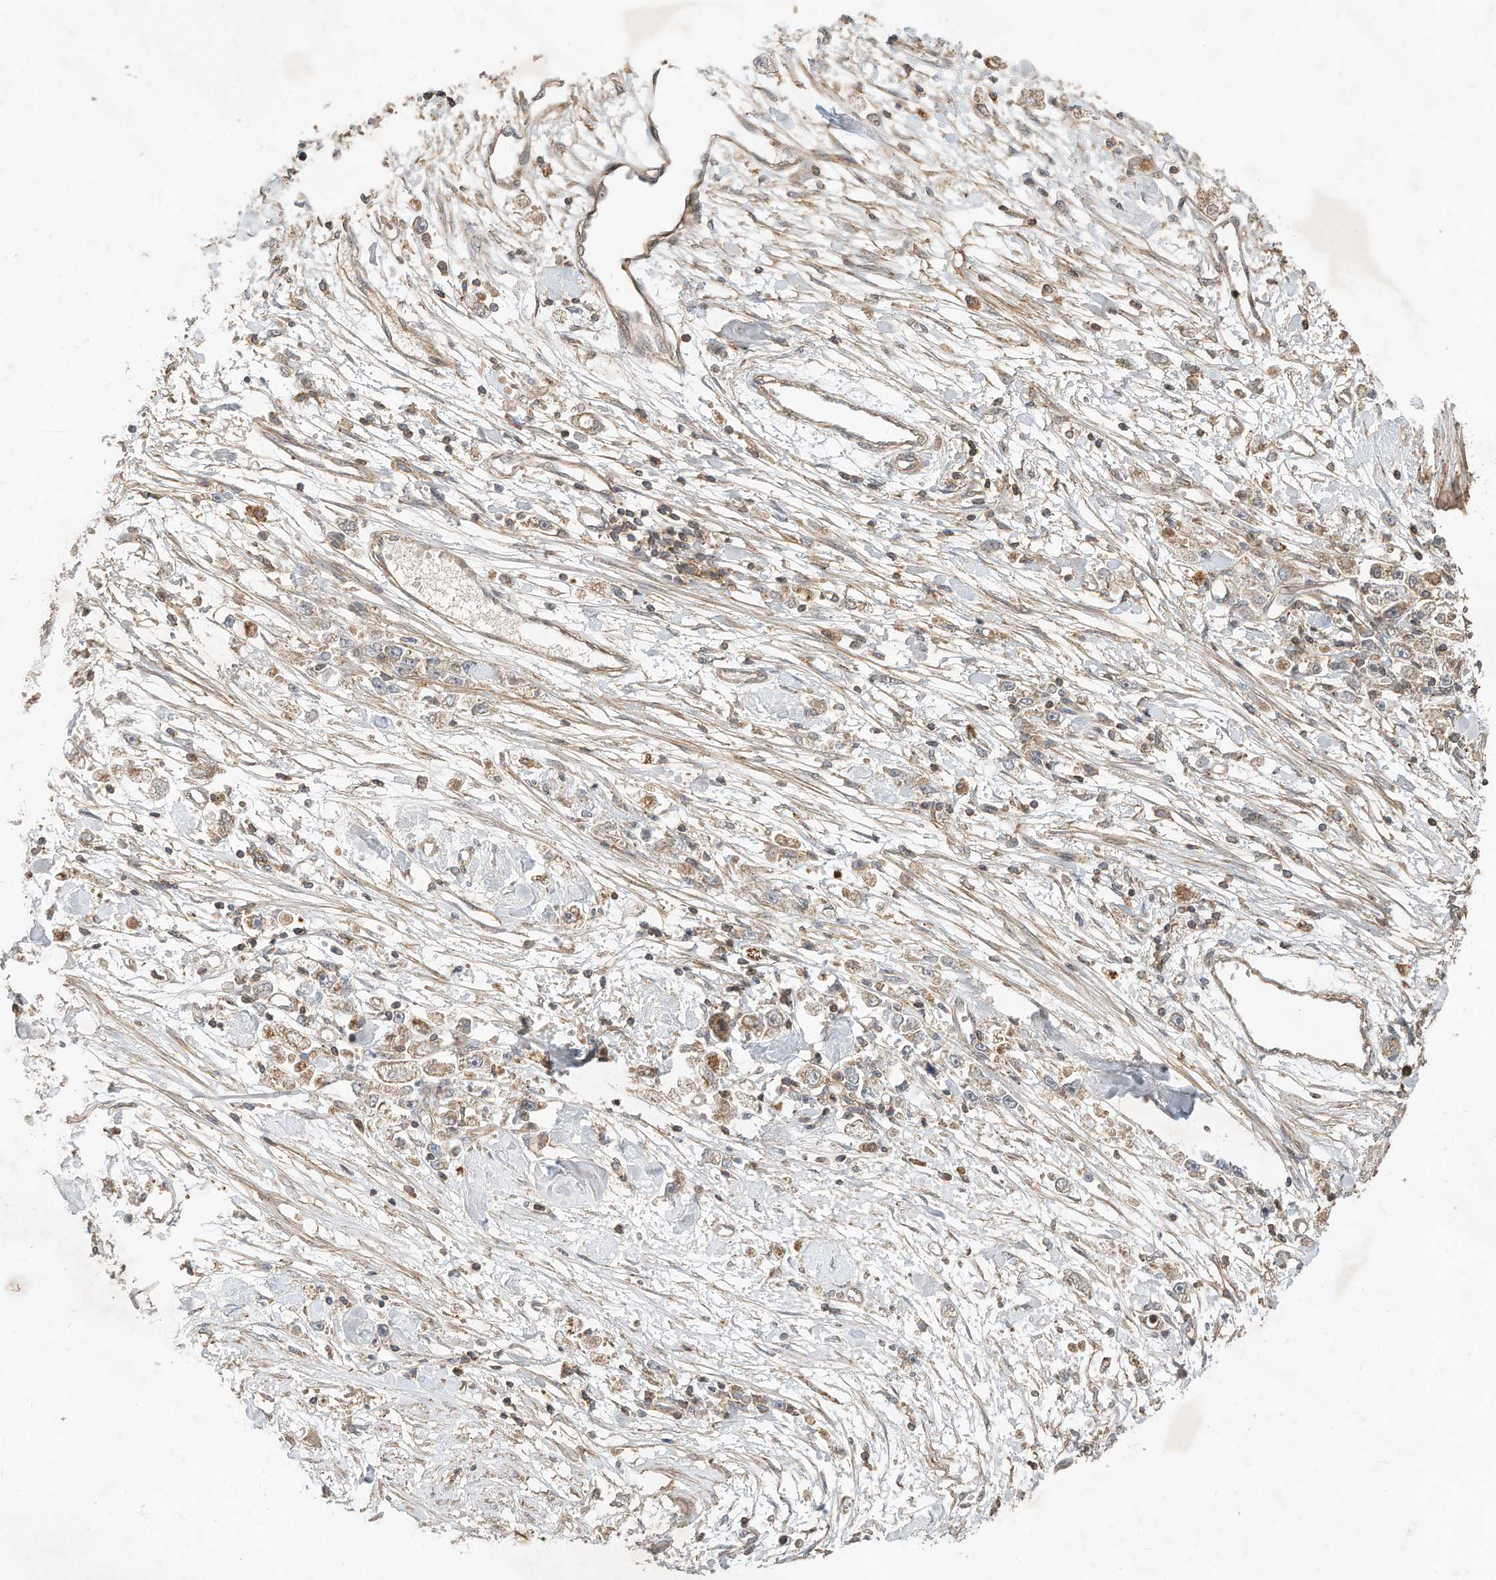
{"staining": {"intensity": "moderate", "quantity": "<25%", "location": "cytoplasmic/membranous"}, "tissue": "stomach cancer", "cell_type": "Tumor cells", "image_type": "cancer", "snomed": [{"axis": "morphology", "description": "Adenocarcinoma, NOS"}, {"axis": "topography", "description": "Stomach"}], "caption": "Protein expression analysis of human stomach cancer reveals moderate cytoplasmic/membranous positivity in about <25% of tumor cells.", "gene": "CPAMD8", "patient": {"sex": "female", "age": 59}}